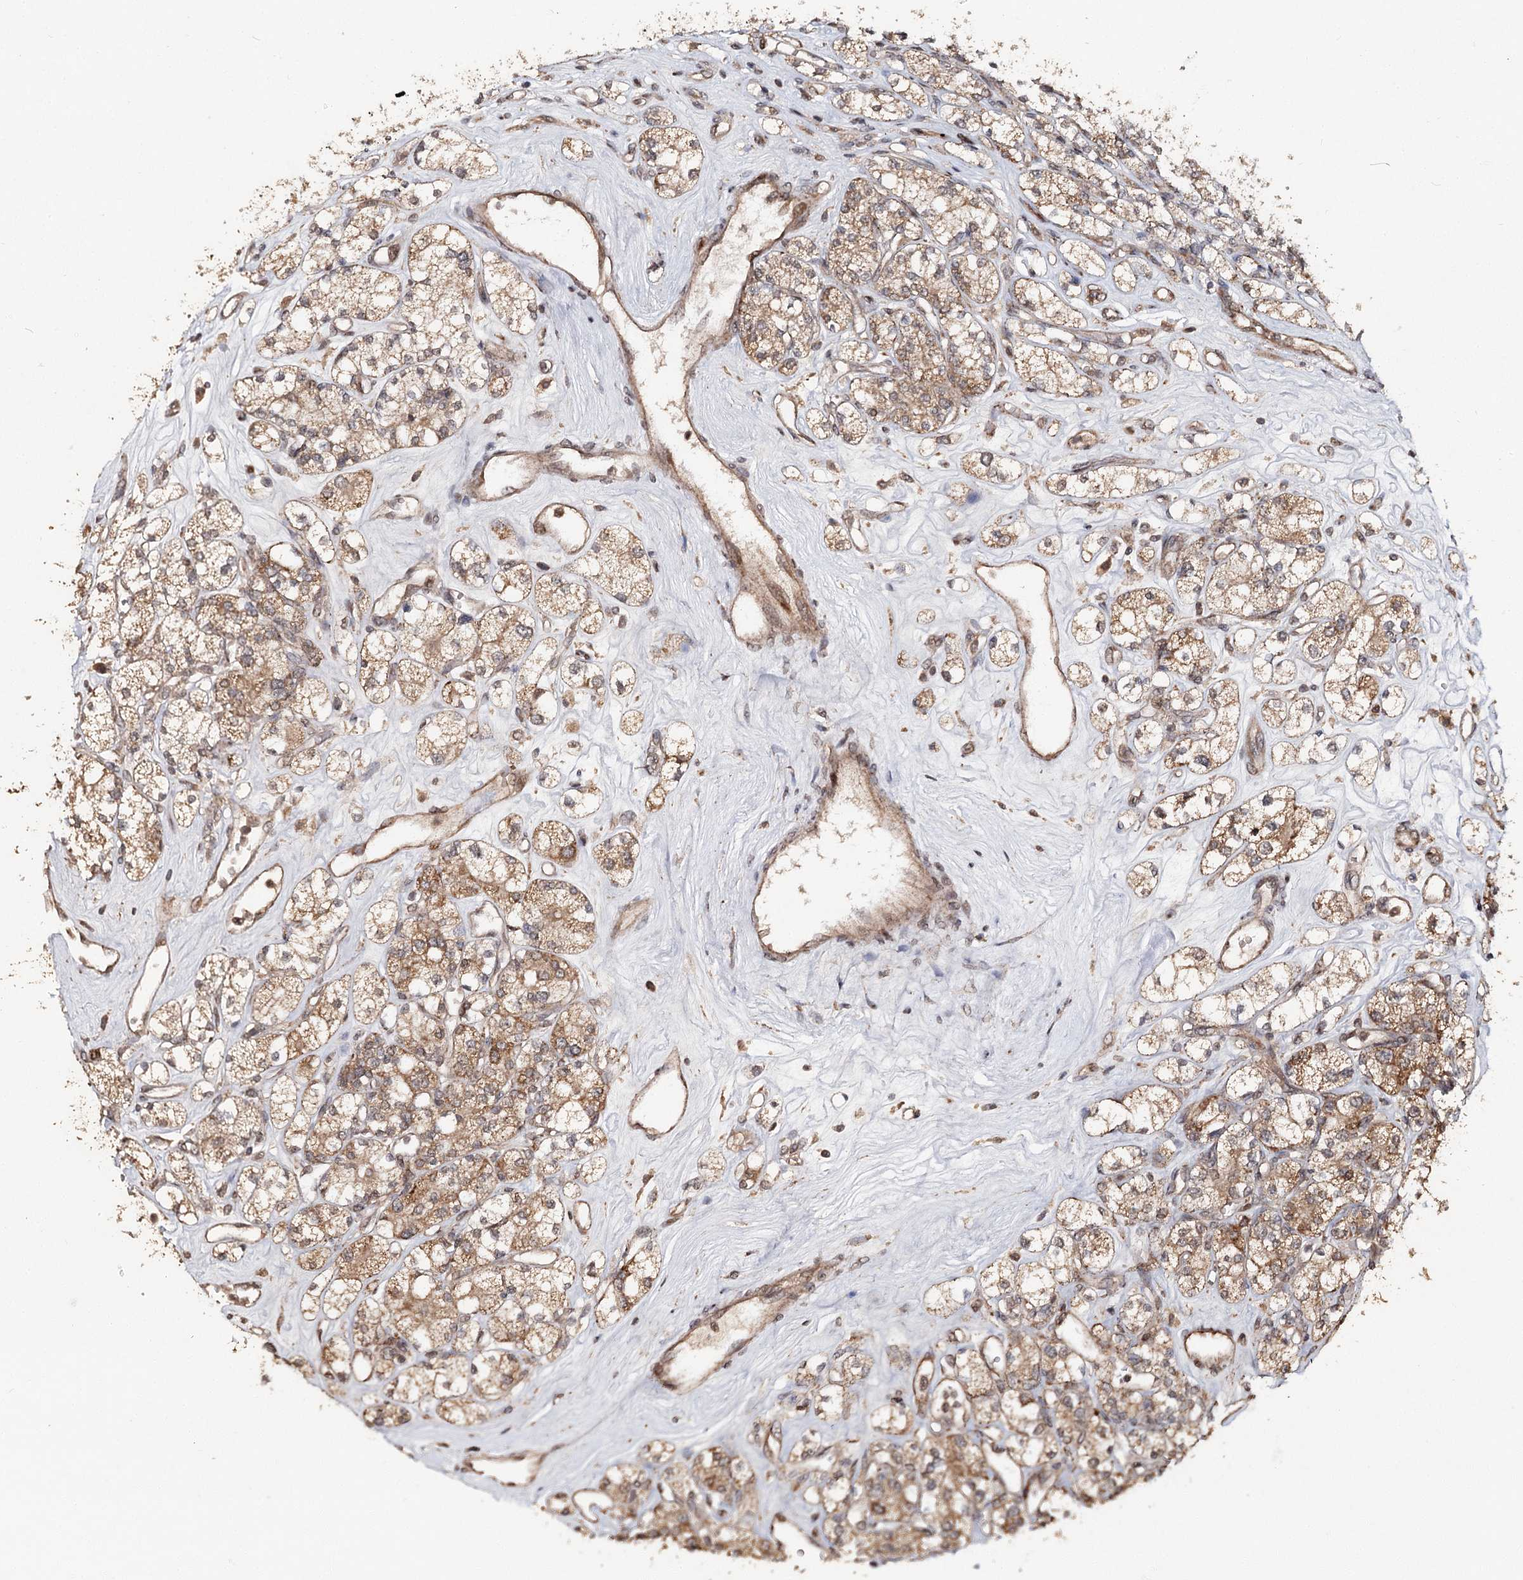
{"staining": {"intensity": "moderate", "quantity": ">75%", "location": "cytoplasmic/membranous"}, "tissue": "renal cancer", "cell_type": "Tumor cells", "image_type": "cancer", "snomed": [{"axis": "morphology", "description": "Adenocarcinoma, NOS"}, {"axis": "topography", "description": "Kidney"}], "caption": "Renal cancer (adenocarcinoma) stained for a protein exhibits moderate cytoplasmic/membranous positivity in tumor cells. The staining was performed using DAB (3,3'-diaminobenzidine), with brown indicating positive protein expression. Nuclei are stained blue with hematoxylin.", "gene": "ZNRF3", "patient": {"sex": "male", "age": 77}}